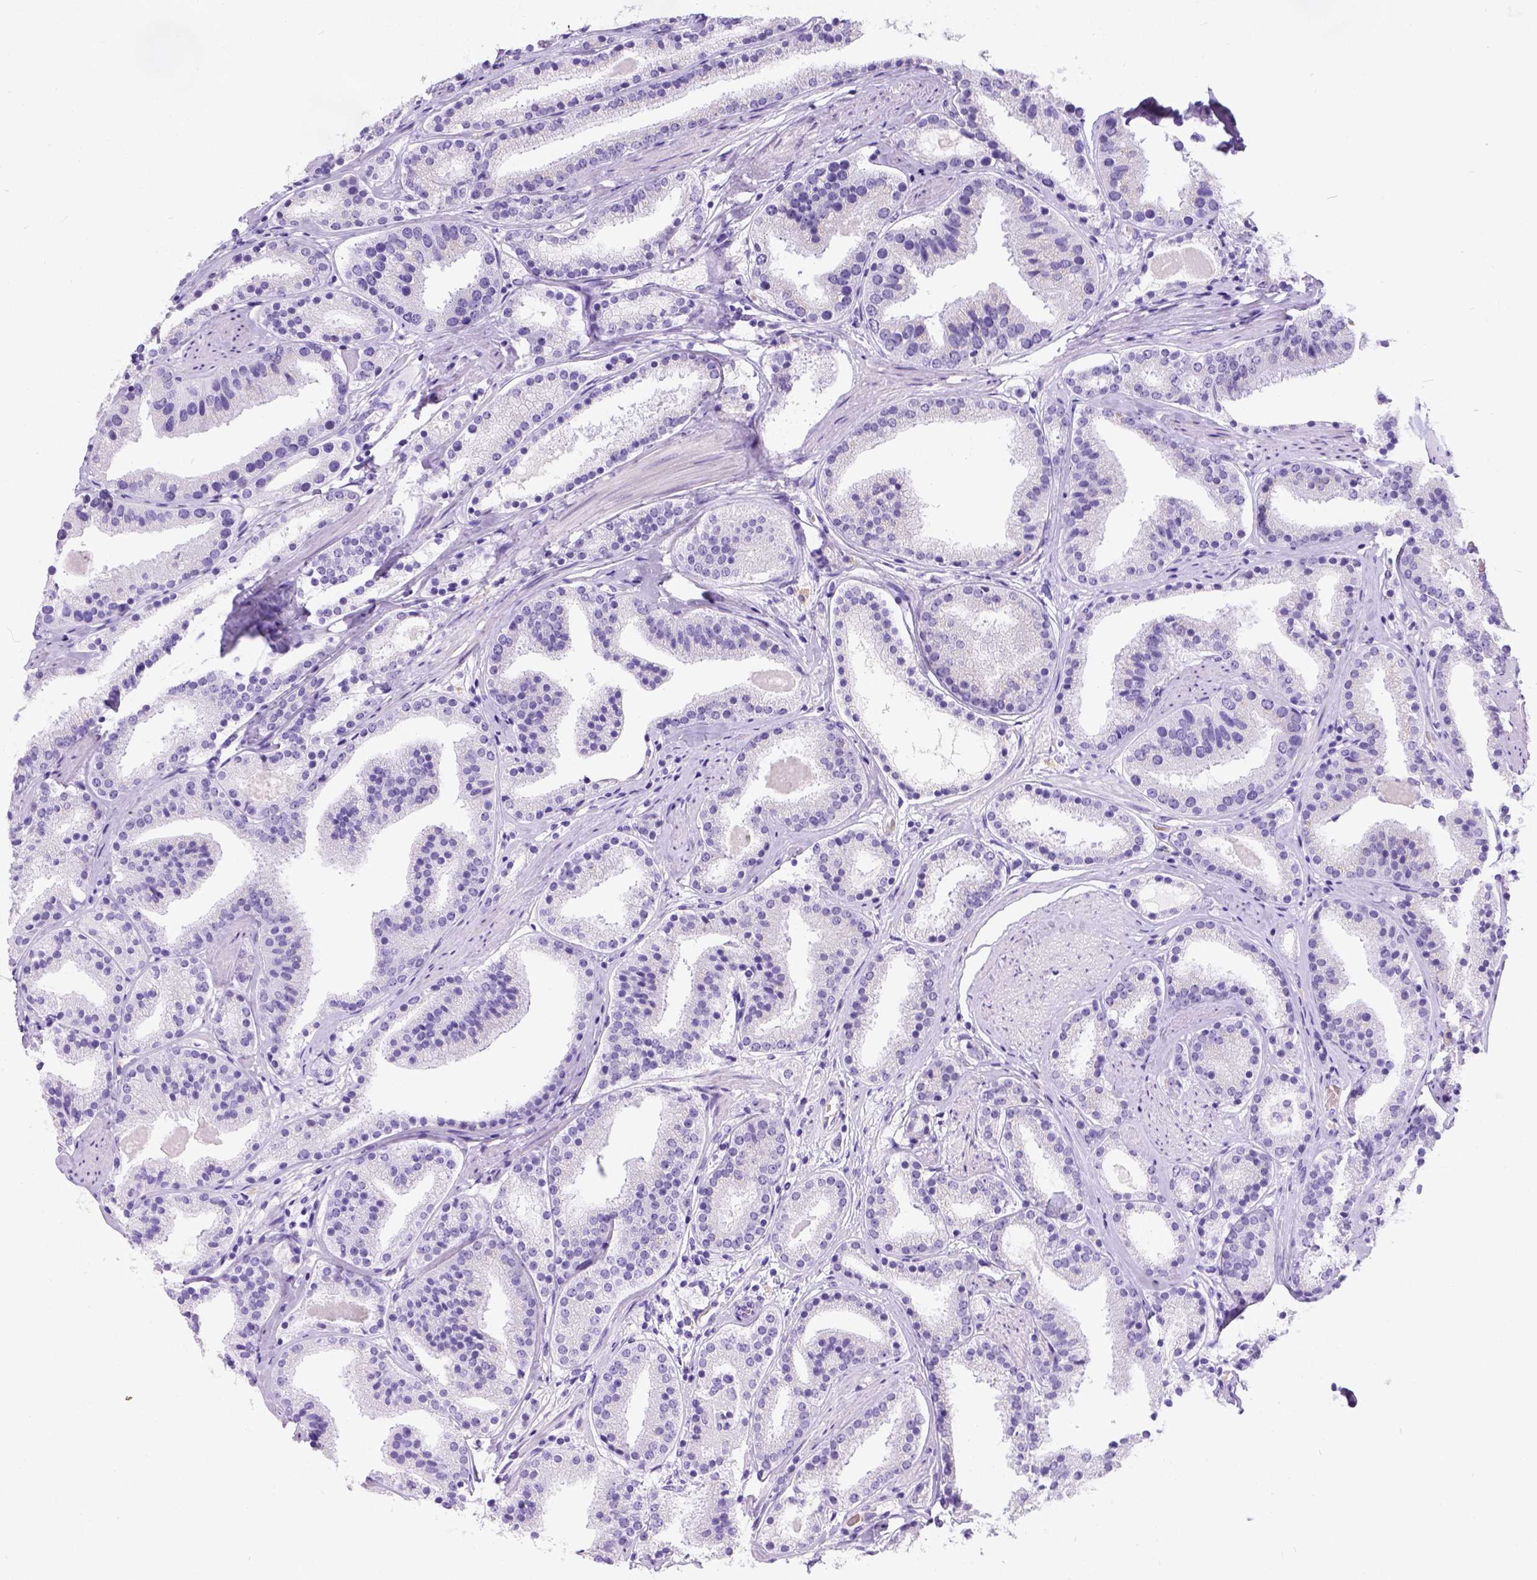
{"staining": {"intensity": "negative", "quantity": "none", "location": "none"}, "tissue": "prostate cancer", "cell_type": "Tumor cells", "image_type": "cancer", "snomed": [{"axis": "morphology", "description": "Adenocarcinoma, High grade"}, {"axis": "topography", "description": "Prostate"}], "caption": "Immunohistochemistry (IHC) histopathology image of human prostate cancer (high-grade adenocarcinoma) stained for a protein (brown), which shows no expression in tumor cells.", "gene": "PHF7", "patient": {"sex": "male", "age": 63}}